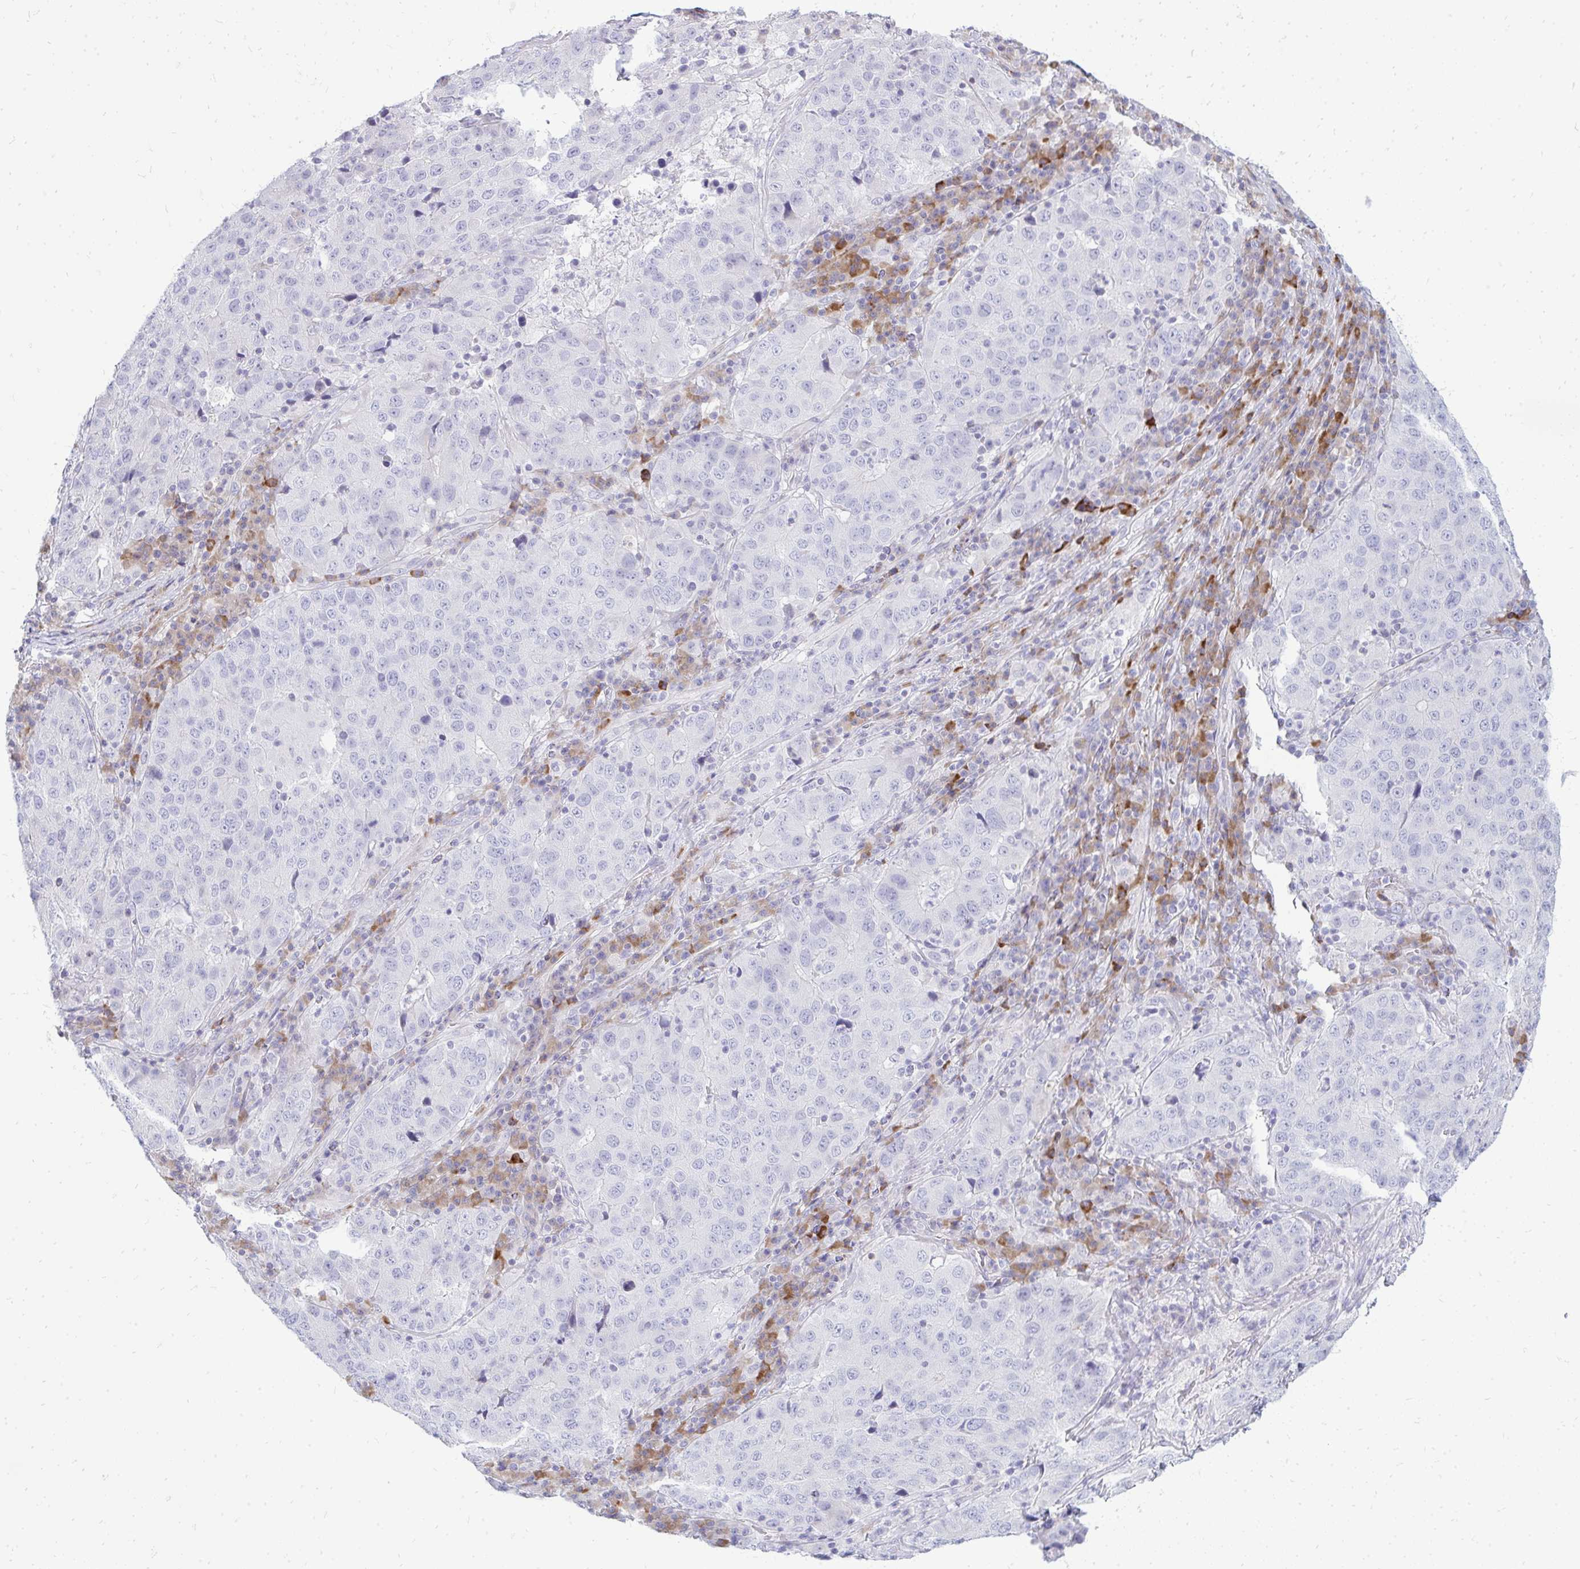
{"staining": {"intensity": "negative", "quantity": "none", "location": "none"}, "tissue": "stomach cancer", "cell_type": "Tumor cells", "image_type": "cancer", "snomed": [{"axis": "morphology", "description": "Adenocarcinoma, NOS"}, {"axis": "topography", "description": "Stomach"}], "caption": "This is a photomicrograph of IHC staining of adenocarcinoma (stomach), which shows no staining in tumor cells. (Brightfield microscopy of DAB (3,3'-diaminobenzidine) immunohistochemistry at high magnification).", "gene": "TSPEAR", "patient": {"sex": "male", "age": 71}}